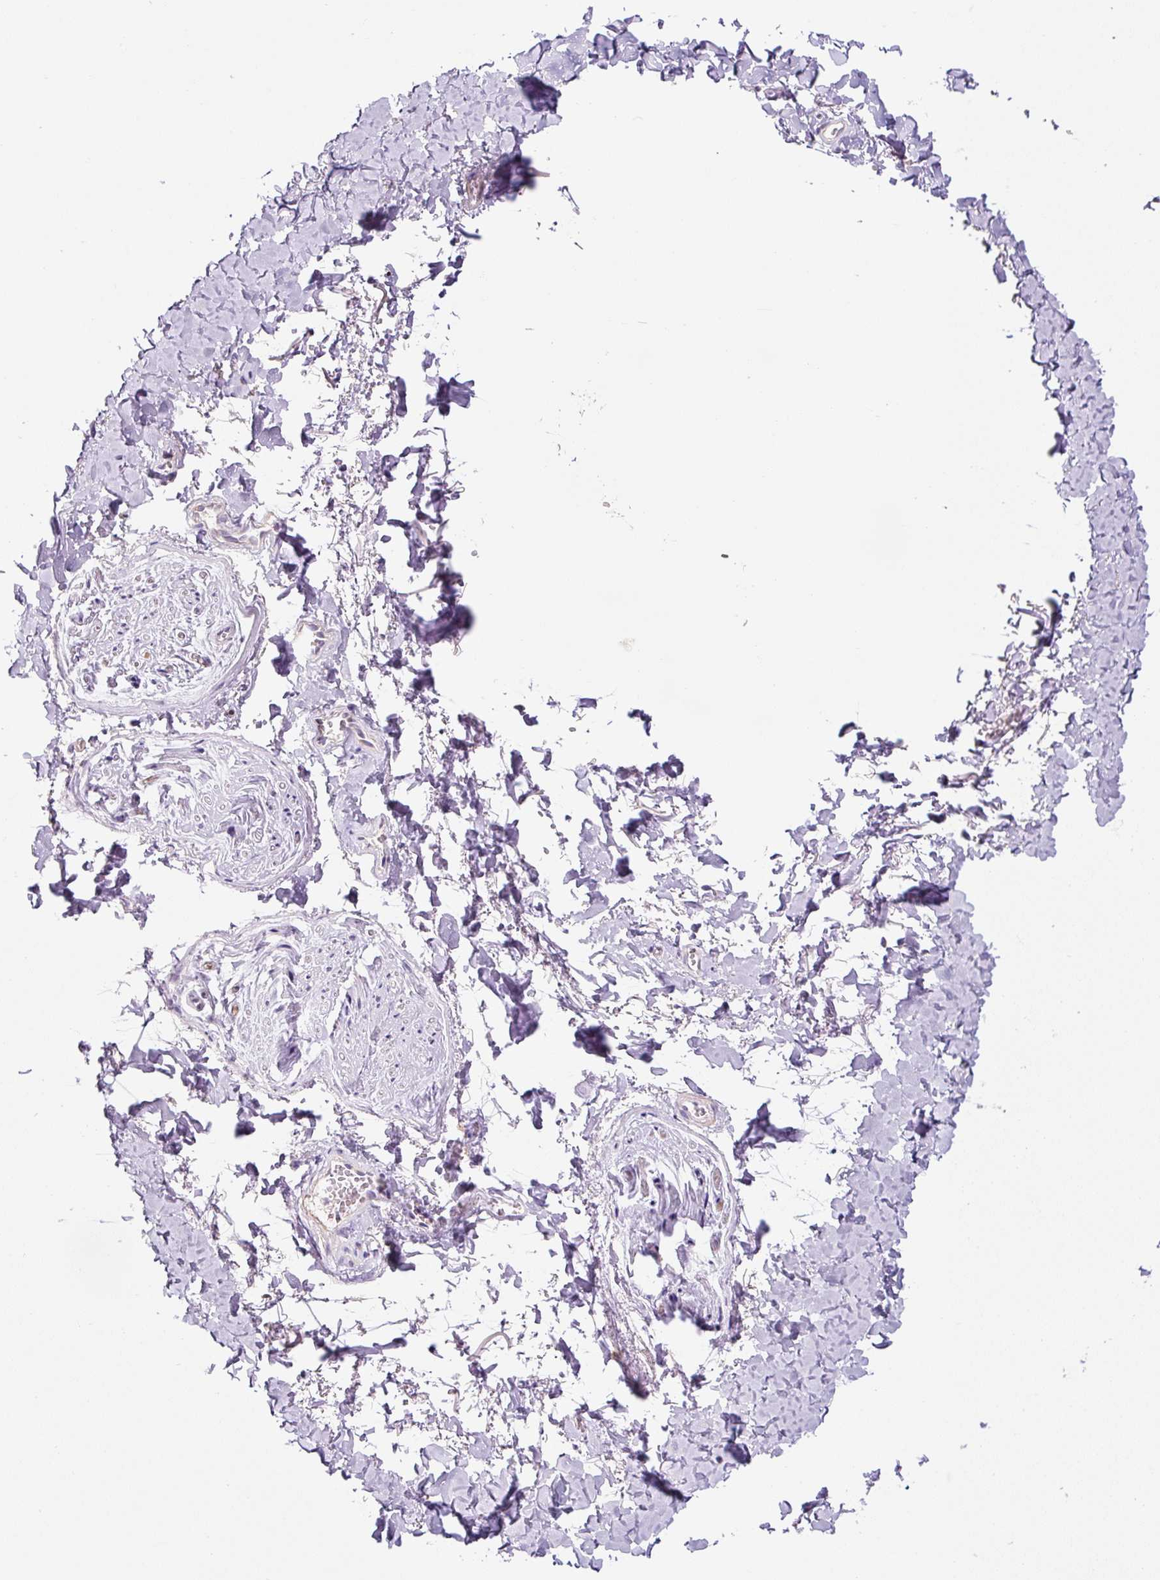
{"staining": {"intensity": "negative", "quantity": "none", "location": "none"}, "tissue": "adipose tissue", "cell_type": "Adipocytes", "image_type": "normal", "snomed": [{"axis": "morphology", "description": "Normal tissue, NOS"}, {"axis": "topography", "description": "Vulva"}, {"axis": "topography", "description": "Vagina"}, {"axis": "topography", "description": "Peripheral nerve tissue"}], "caption": "This is a histopathology image of IHC staining of normal adipose tissue, which shows no staining in adipocytes. (Brightfield microscopy of DAB immunohistochemistry (IHC) at high magnification).", "gene": "FUT10", "patient": {"sex": "female", "age": 66}}